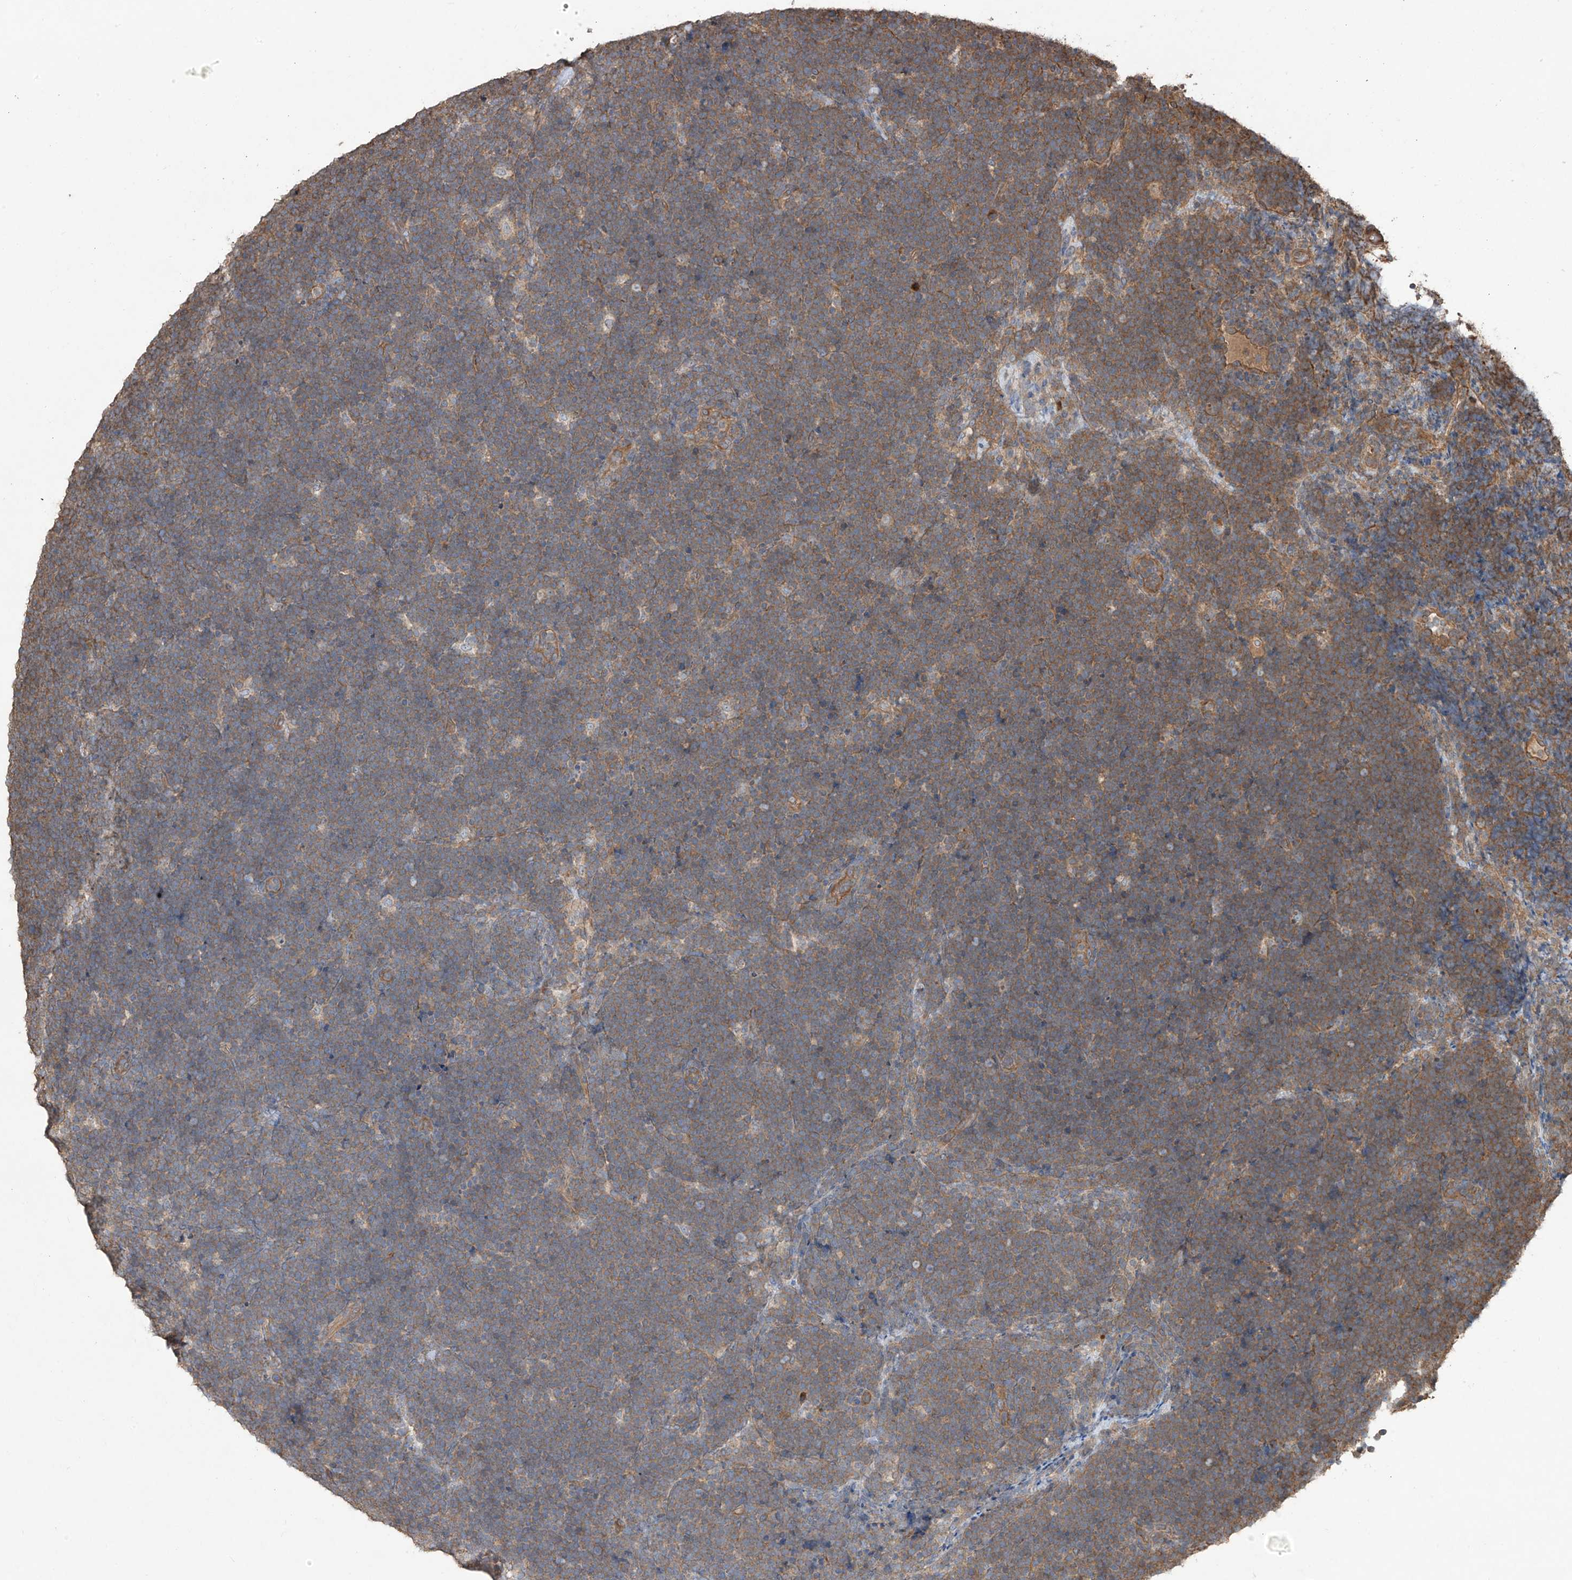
{"staining": {"intensity": "moderate", "quantity": "25%-75%", "location": "cytoplasmic/membranous"}, "tissue": "lymphoma", "cell_type": "Tumor cells", "image_type": "cancer", "snomed": [{"axis": "morphology", "description": "Malignant lymphoma, non-Hodgkin's type, High grade"}, {"axis": "topography", "description": "Lymph node"}], "caption": "Immunohistochemical staining of malignant lymphoma, non-Hodgkin's type (high-grade) demonstrates moderate cytoplasmic/membranous protein positivity in approximately 25%-75% of tumor cells.", "gene": "AGBL5", "patient": {"sex": "male", "age": 13}}